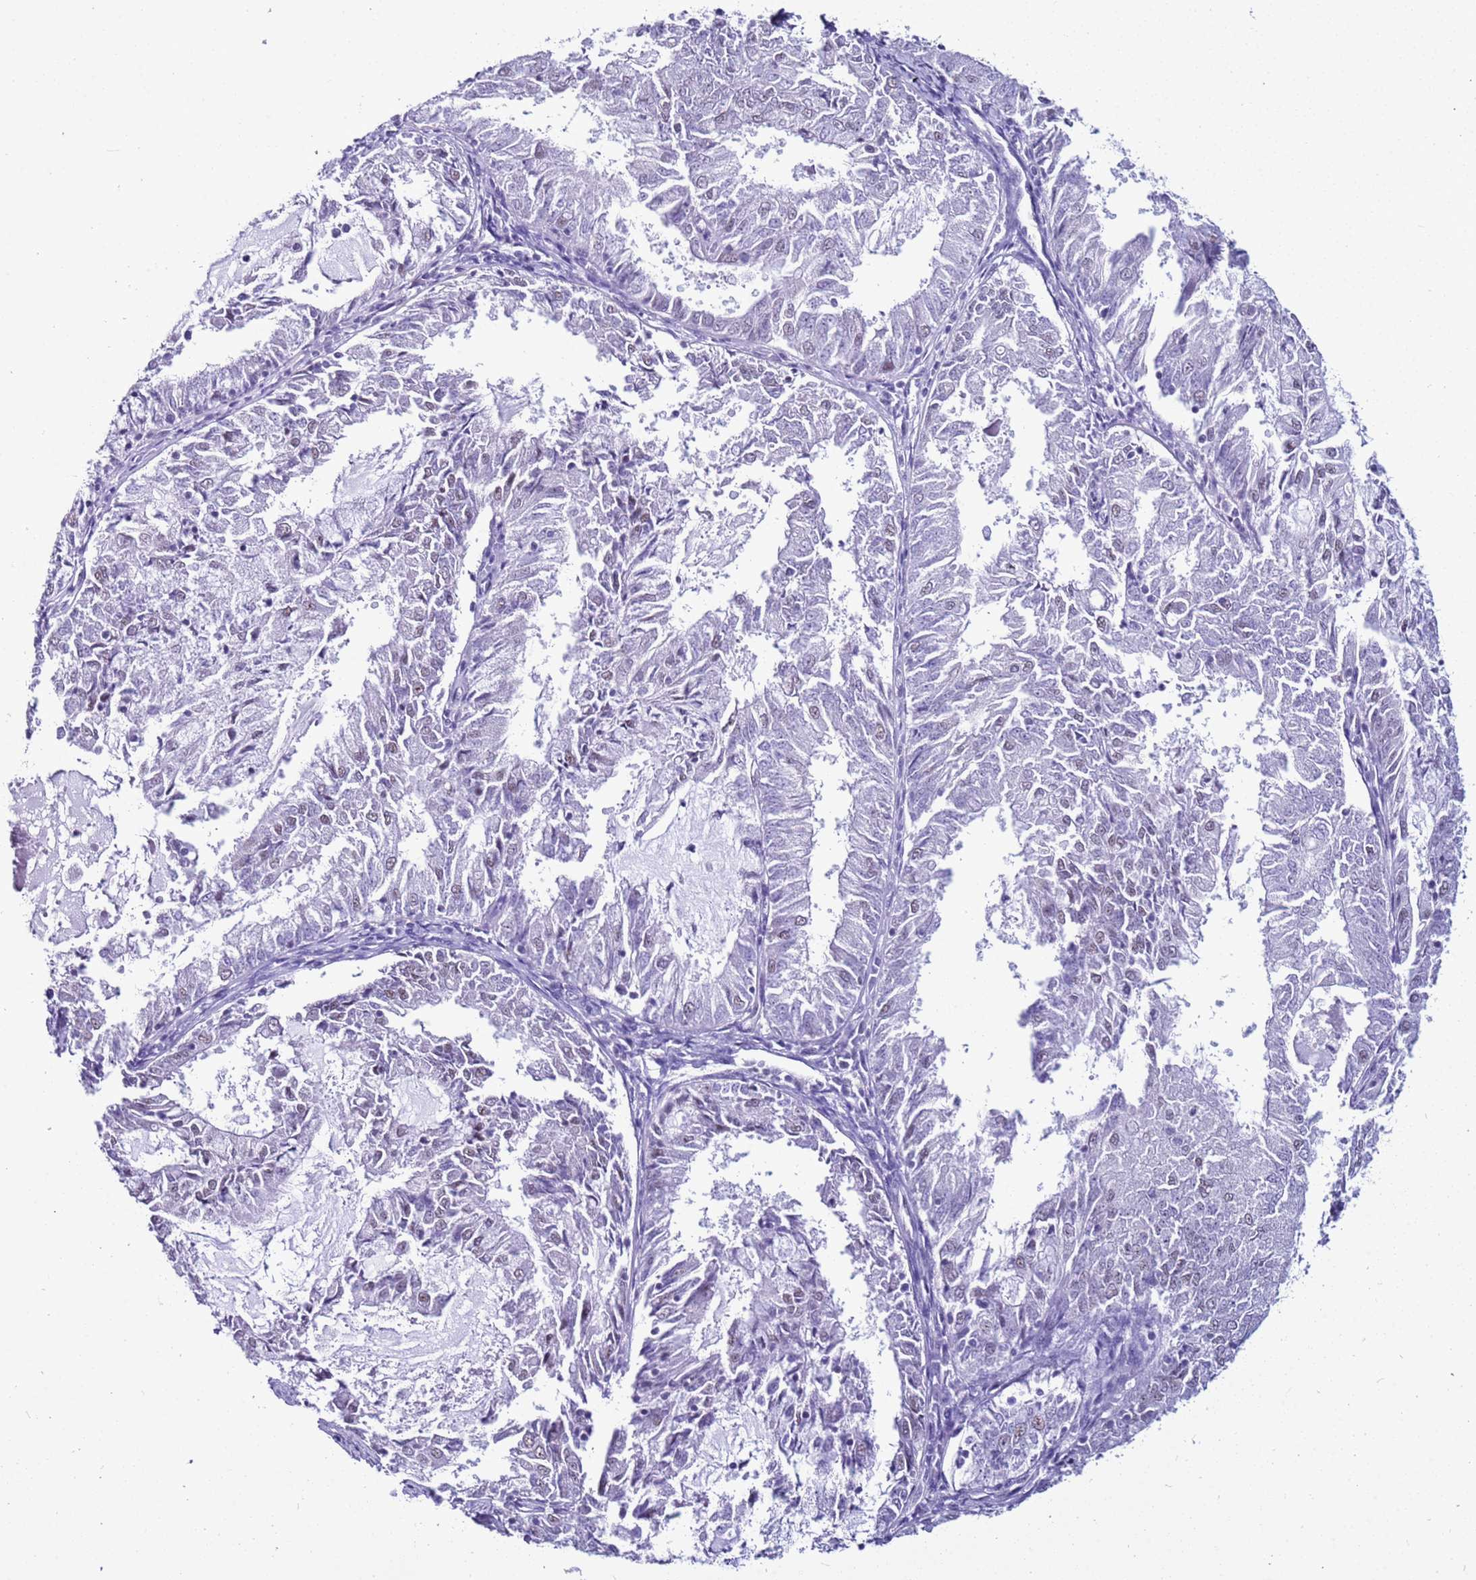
{"staining": {"intensity": "negative", "quantity": "none", "location": "none"}, "tissue": "endometrial cancer", "cell_type": "Tumor cells", "image_type": "cancer", "snomed": [{"axis": "morphology", "description": "Adenocarcinoma, NOS"}, {"axis": "topography", "description": "Endometrium"}], "caption": "Immunohistochemistry of human adenocarcinoma (endometrial) demonstrates no expression in tumor cells.", "gene": "DHX15", "patient": {"sex": "female", "age": 57}}